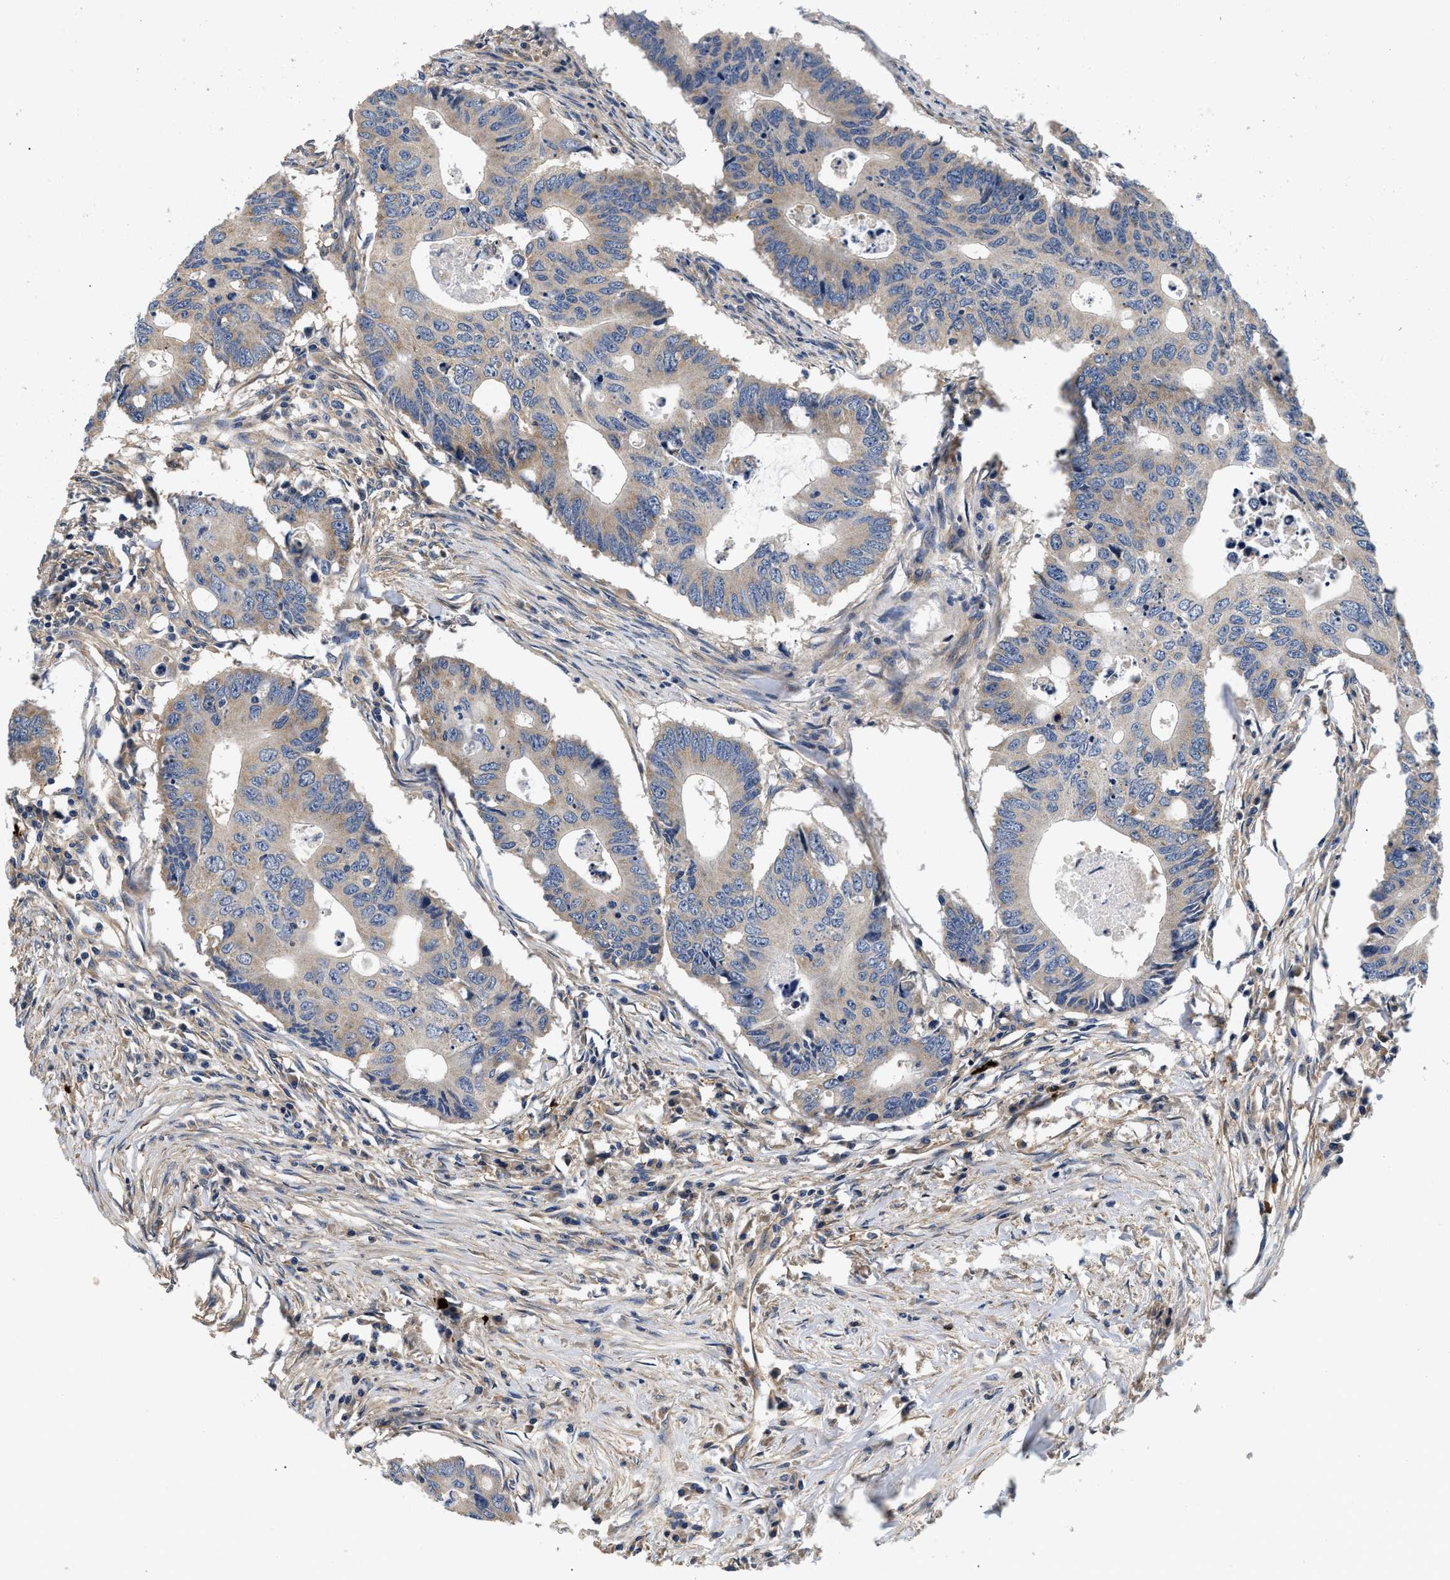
{"staining": {"intensity": "weak", "quantity": "25%-75%", "location": "cytoplasmic/membranous"}, "tissue": "colorectal cancer", "cell_type": "Tumor cells", "image_type": "cancer", "snomed": [{"axis": "morphology", "description": "Adenocarcinoma, NOS"}, {"axis": "topography", "description": "Colon"}], "caption": "The histopathology image displays immunohistochemical staining of colorectal cancer. There is weak cytoplasmic/membranous staining is present in approximately 25%-75% of tumor cells. (Stains: DAB in brown, nuclei in blue, Microscopy: brightfield microscopy at high magnification).", "gene": "NME6", "patient": {"sex": "male", "age": 71}}